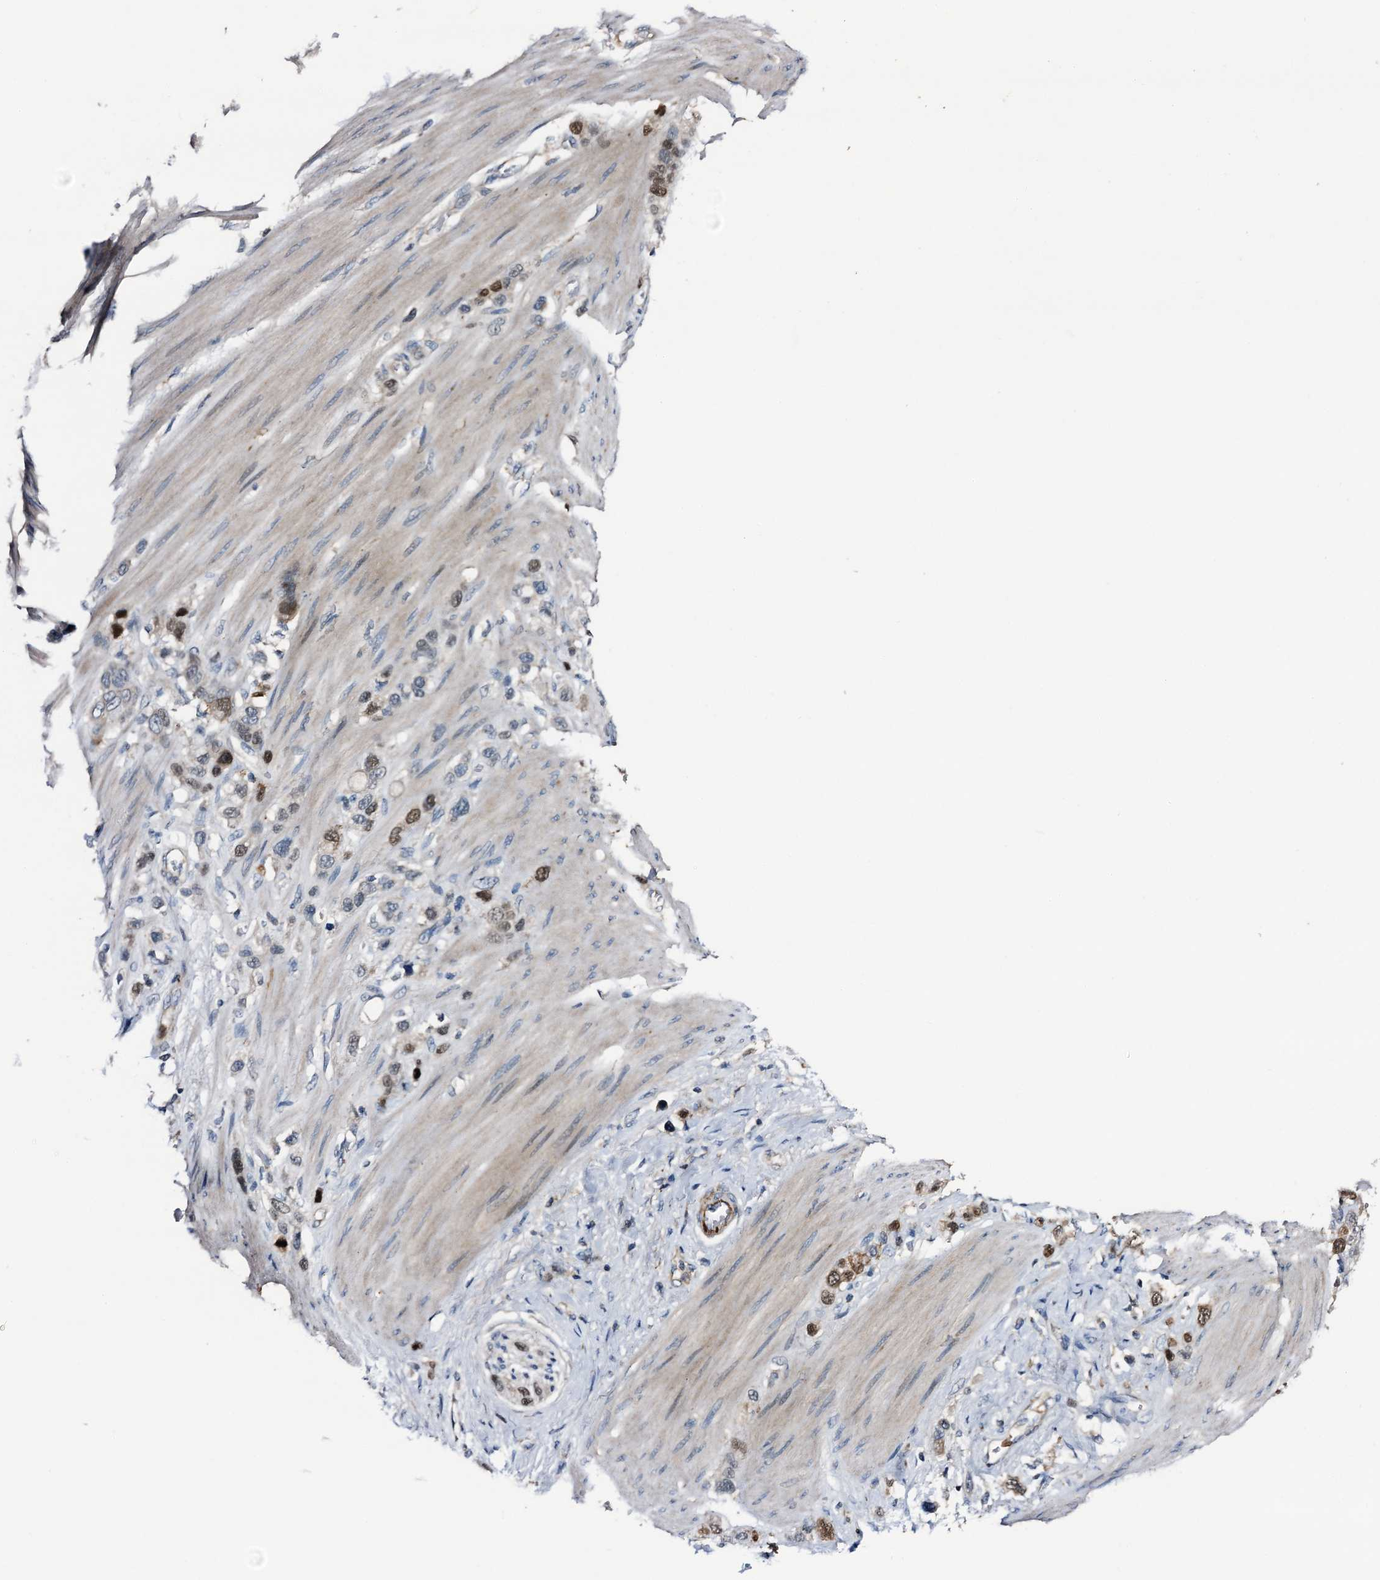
{"staining": {"intensity": "moderate", "quantity": ">75%", "location": "cytoplasmic/membranous,nuclear"}, "tissue": "stomach cancer", "cell_type": "Tumor cells", "image_type": "cancer", "snomed": [{"axis": "morphology", "description": "Adenocarcinoma, NOS"}, {"axis": "morphology", "description": "Adenocarcinoma, High grade"}, {"axis": "topography", "description": "Stomach, upper"}, {"axis": "topography", "description": "Stomach, lower"}], "caption": "There is medium levels of moderate cytoplasmic/membranous and nuclear positivity in tumor cells of stomach adenocarcinoma, as demonstrated by immunohistochemical staining (brown color).", "gene": "NCAPD2", "patient": {"sex": "female", "age": 65}}